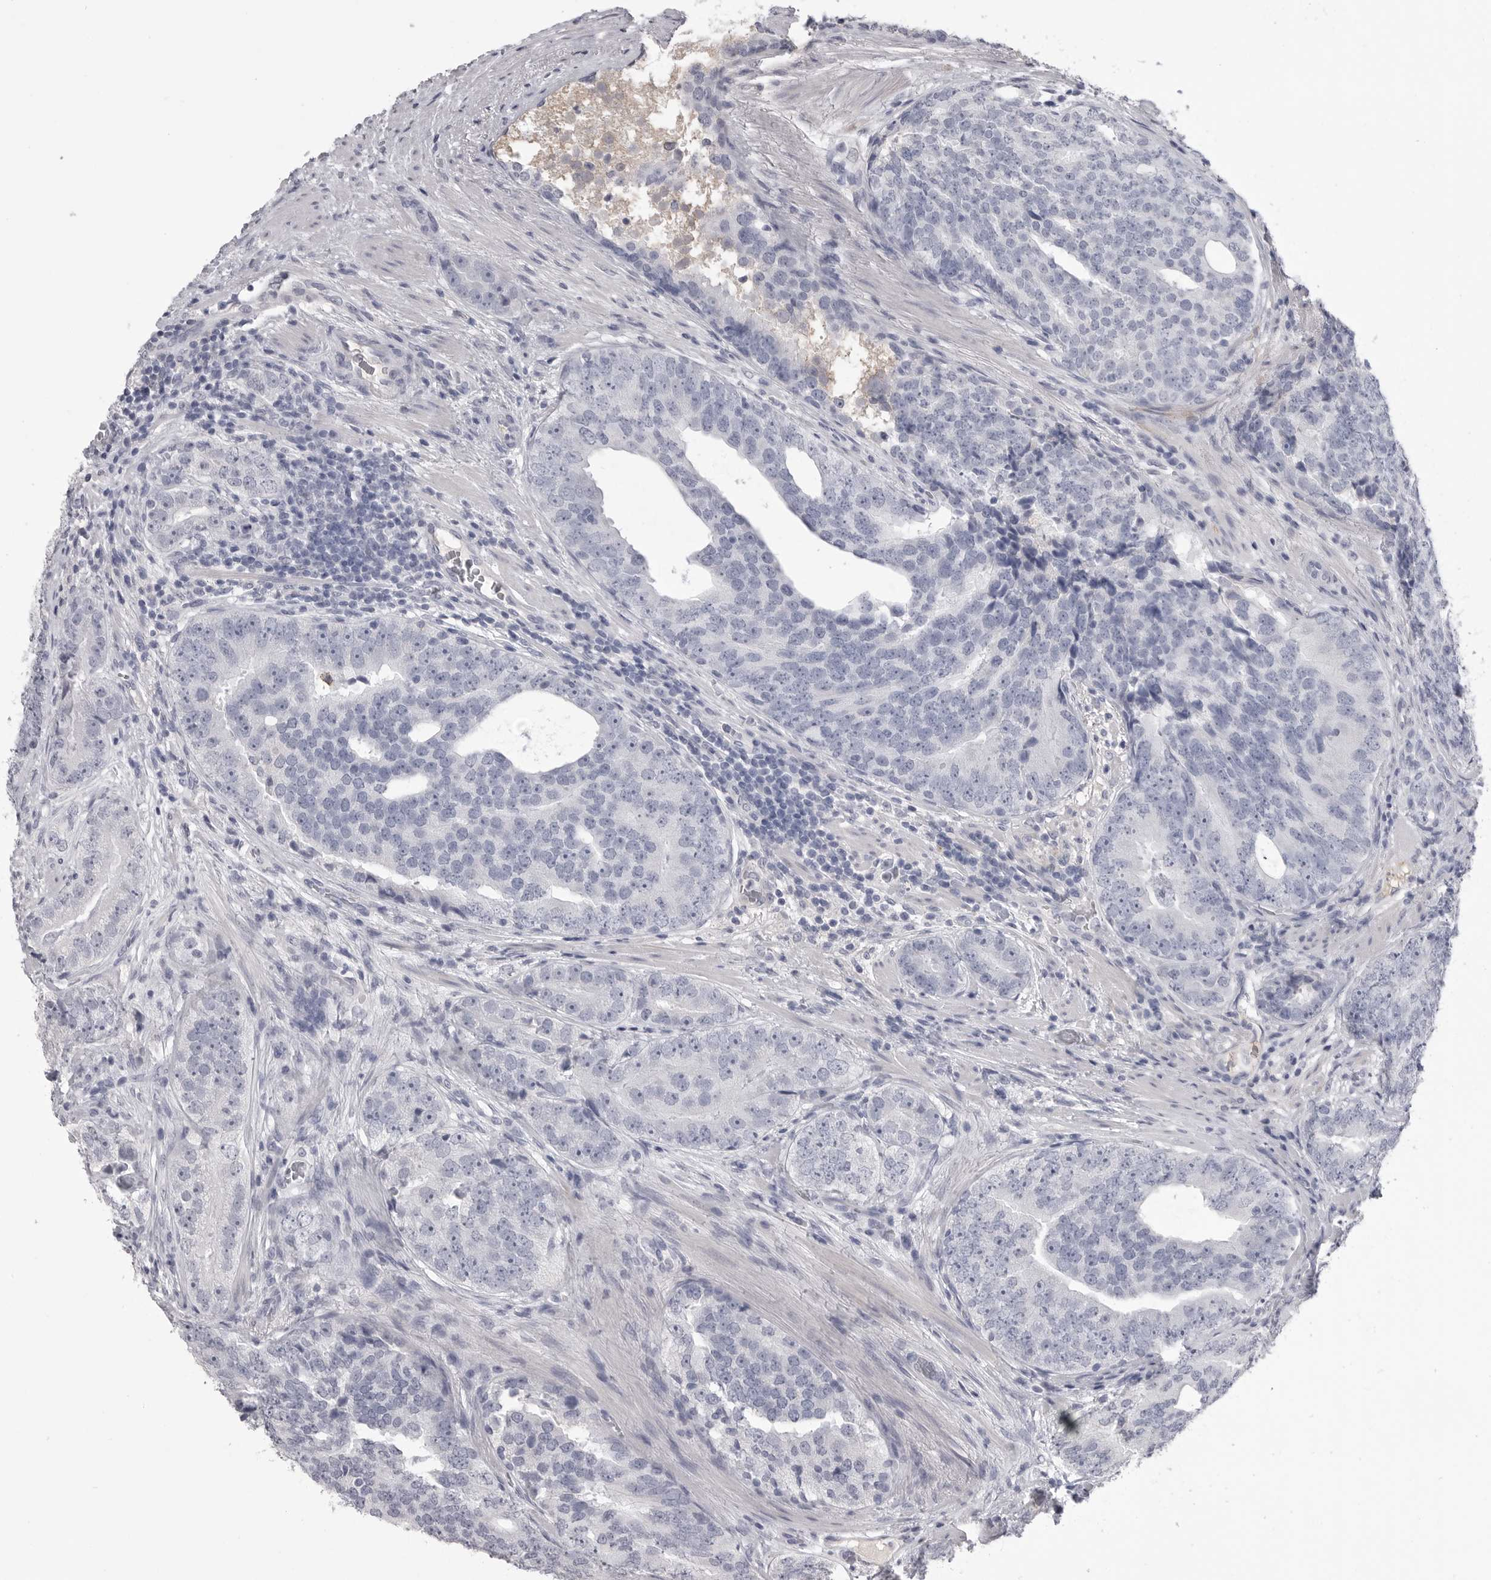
{"staining": {"intensity": "negative", "quantity": "none", "location": "none"}, "tissue": "prostate cancer", "cell_type": "Tumor cells", "image_type": "cancer", "snomed": [{"axis": "morphology", "description": "Adenocarcinoma, High grade"}, {"axis": "topography", "description": "Prostate"}], "caption": "Immunohistochemistry histopathology image of neoplastic tissue: human adenocarcinoma (high-grade) (prostate) stained with DAB demonstrates no significant protein positivity in tumor cells.", "gene": "SERPING1", "patient": {"sex": "male", "age": 56}}